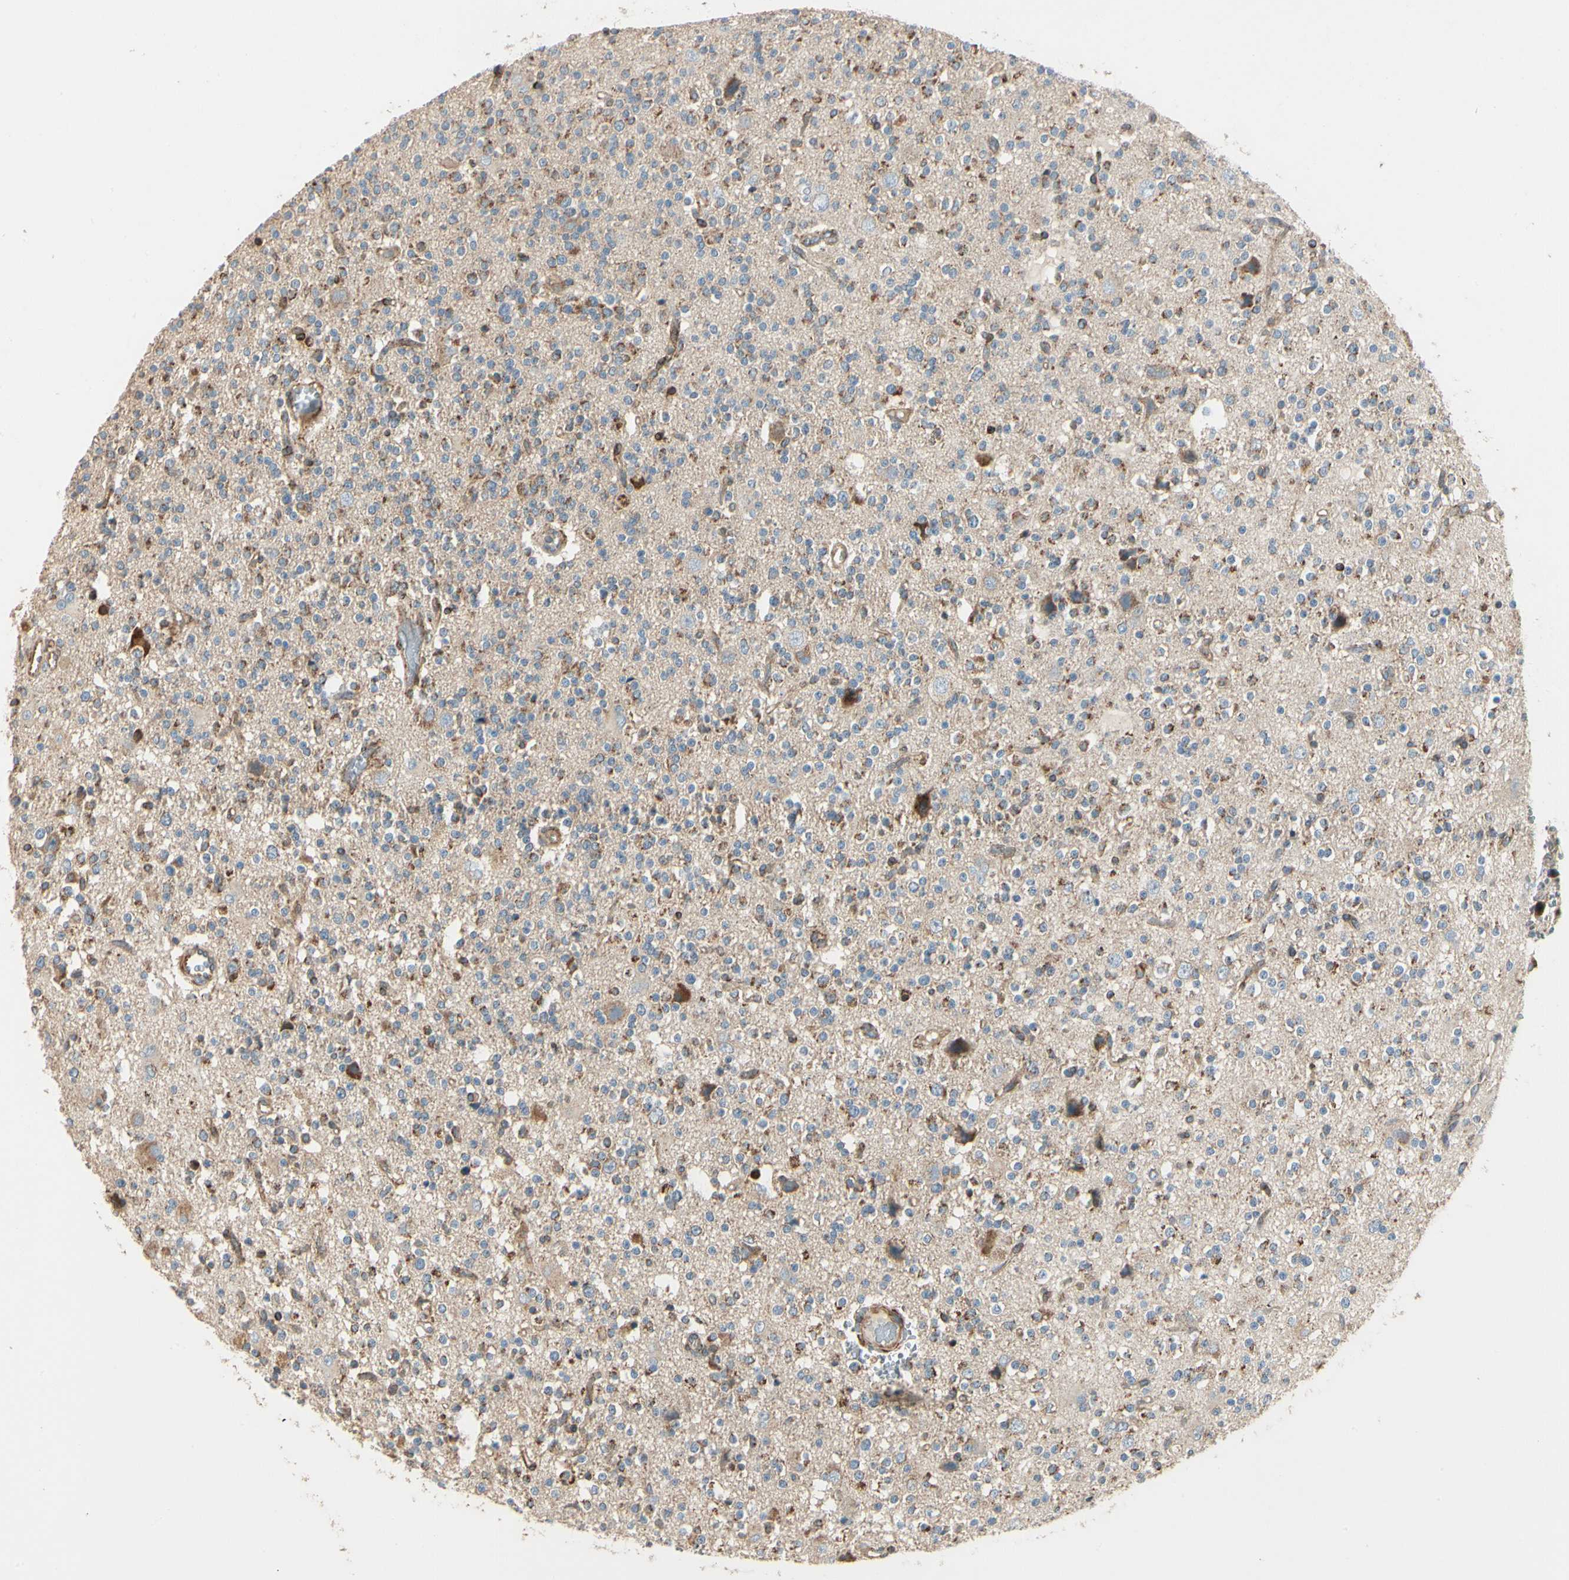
{"staining": {"intensity": "weak", "quantity": ">75%", "location": "cytoplasmic/membranous"}, "tissue": "glioma", "cell_type": "Tumor cells", "image_type": "cancer", "snomed": [{"axis": "morphology", "description": "Glioma, malignant, High grade"}, {"axis": "topography", "description": "Brain"}], "caption": "This photomicrograph displays immunohistochemistry (IHC) staining of human high-grade glioma (malignant), with low weak cytoplasmic/membranous expression in about >75% of tumor cells.", "gene": "MRPL9", "patient": {"sex": "male", "age": 47}}